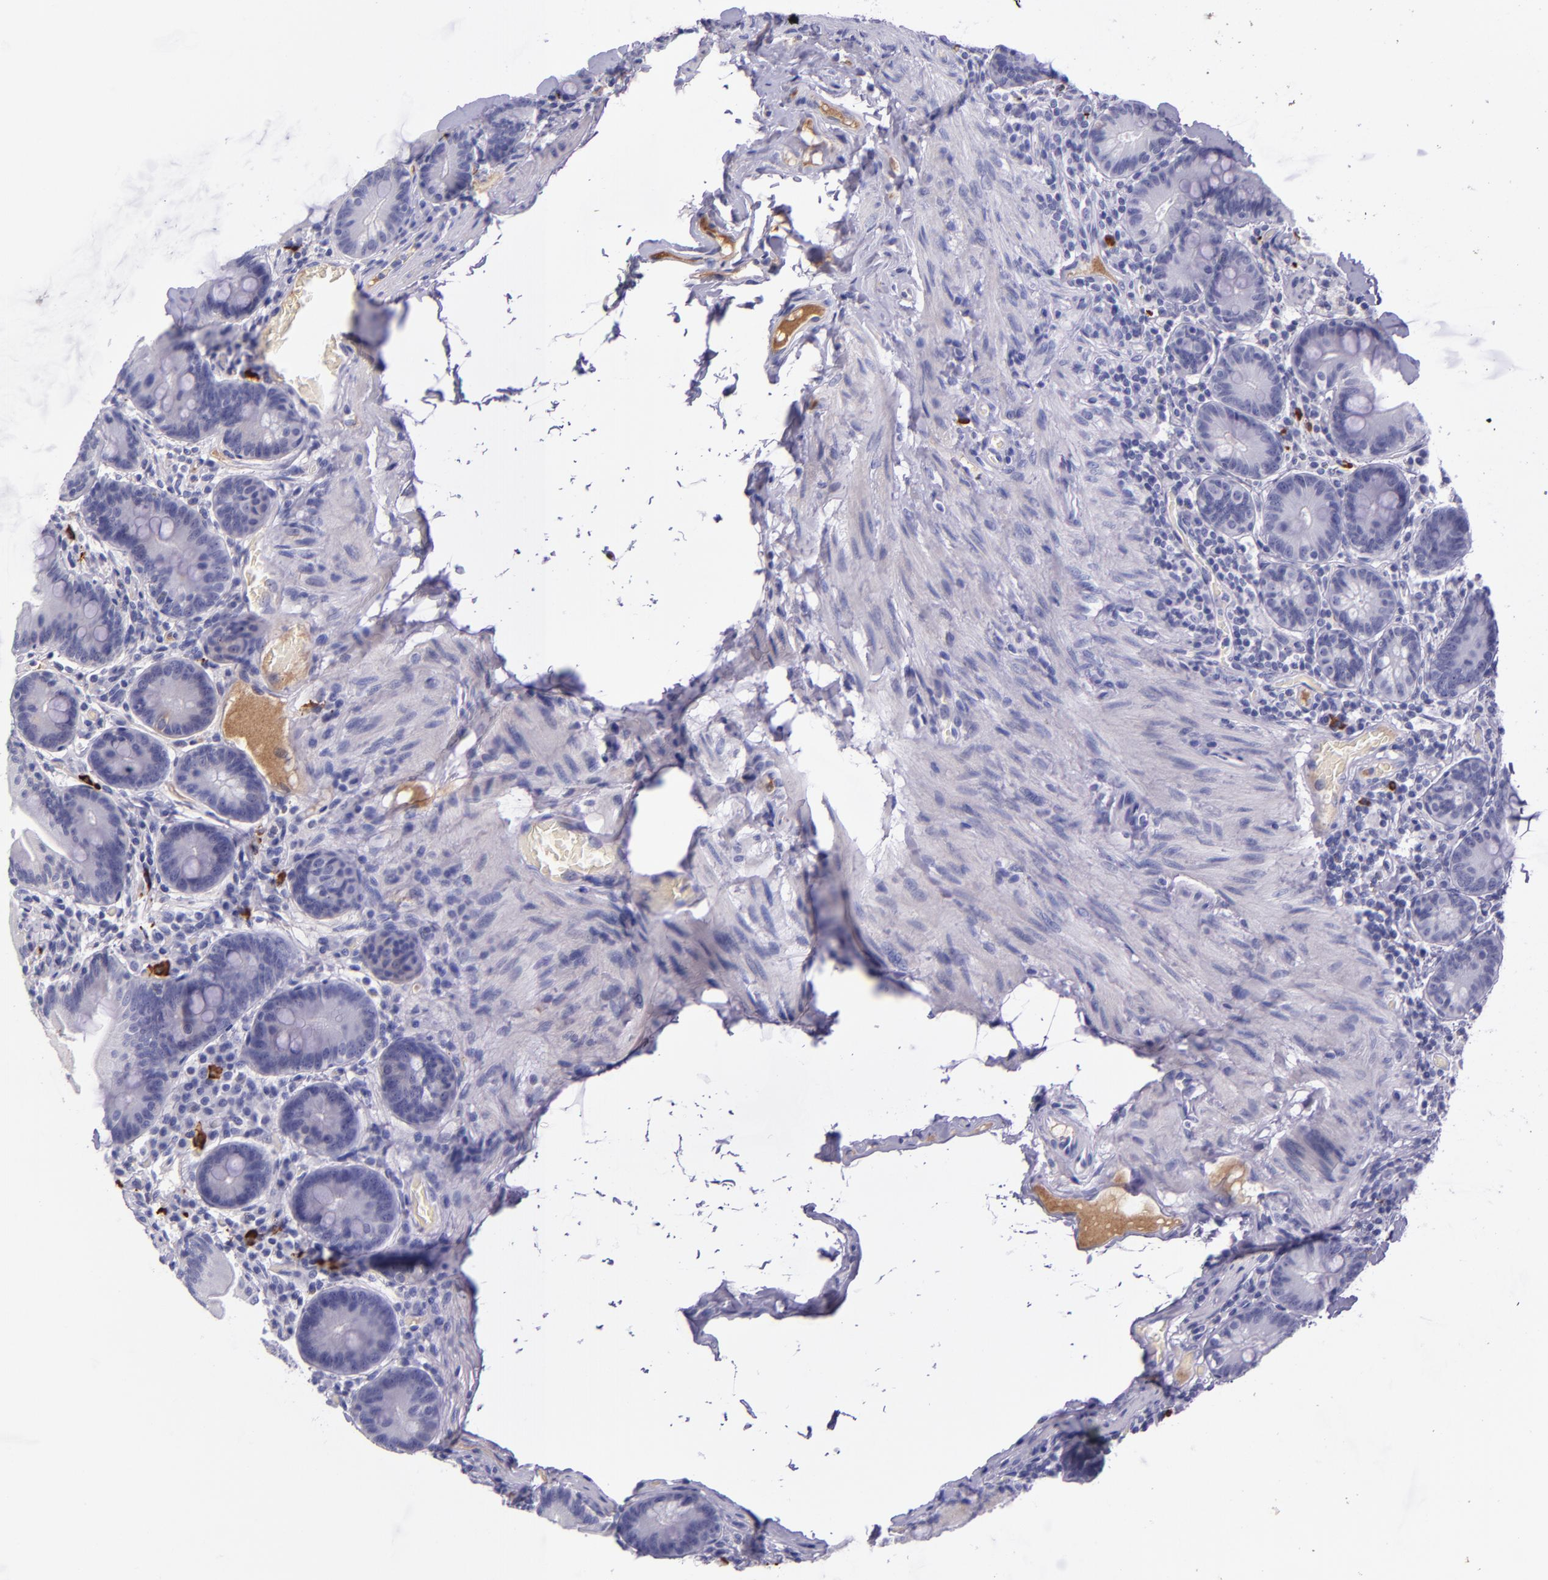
{"staining": {"intensity": "negative", "quantity": "none", "location": "none"}, "tissue": "duodenum", "cell_type": "Glandular cells", "image_type": "normal", "snomed": [{"axis": "morphology", "description": "Normal tissue, NOS"}, {"axis": "topography", "description": "Duodenum"}], "caption": "Immunohistochemistry micrograph of normal human duodenum stained for a protein (brown), which demonstrates no staining in glandular cells.", "gene": "KNG1", "patient": {"sex": "male", "age": 66}}